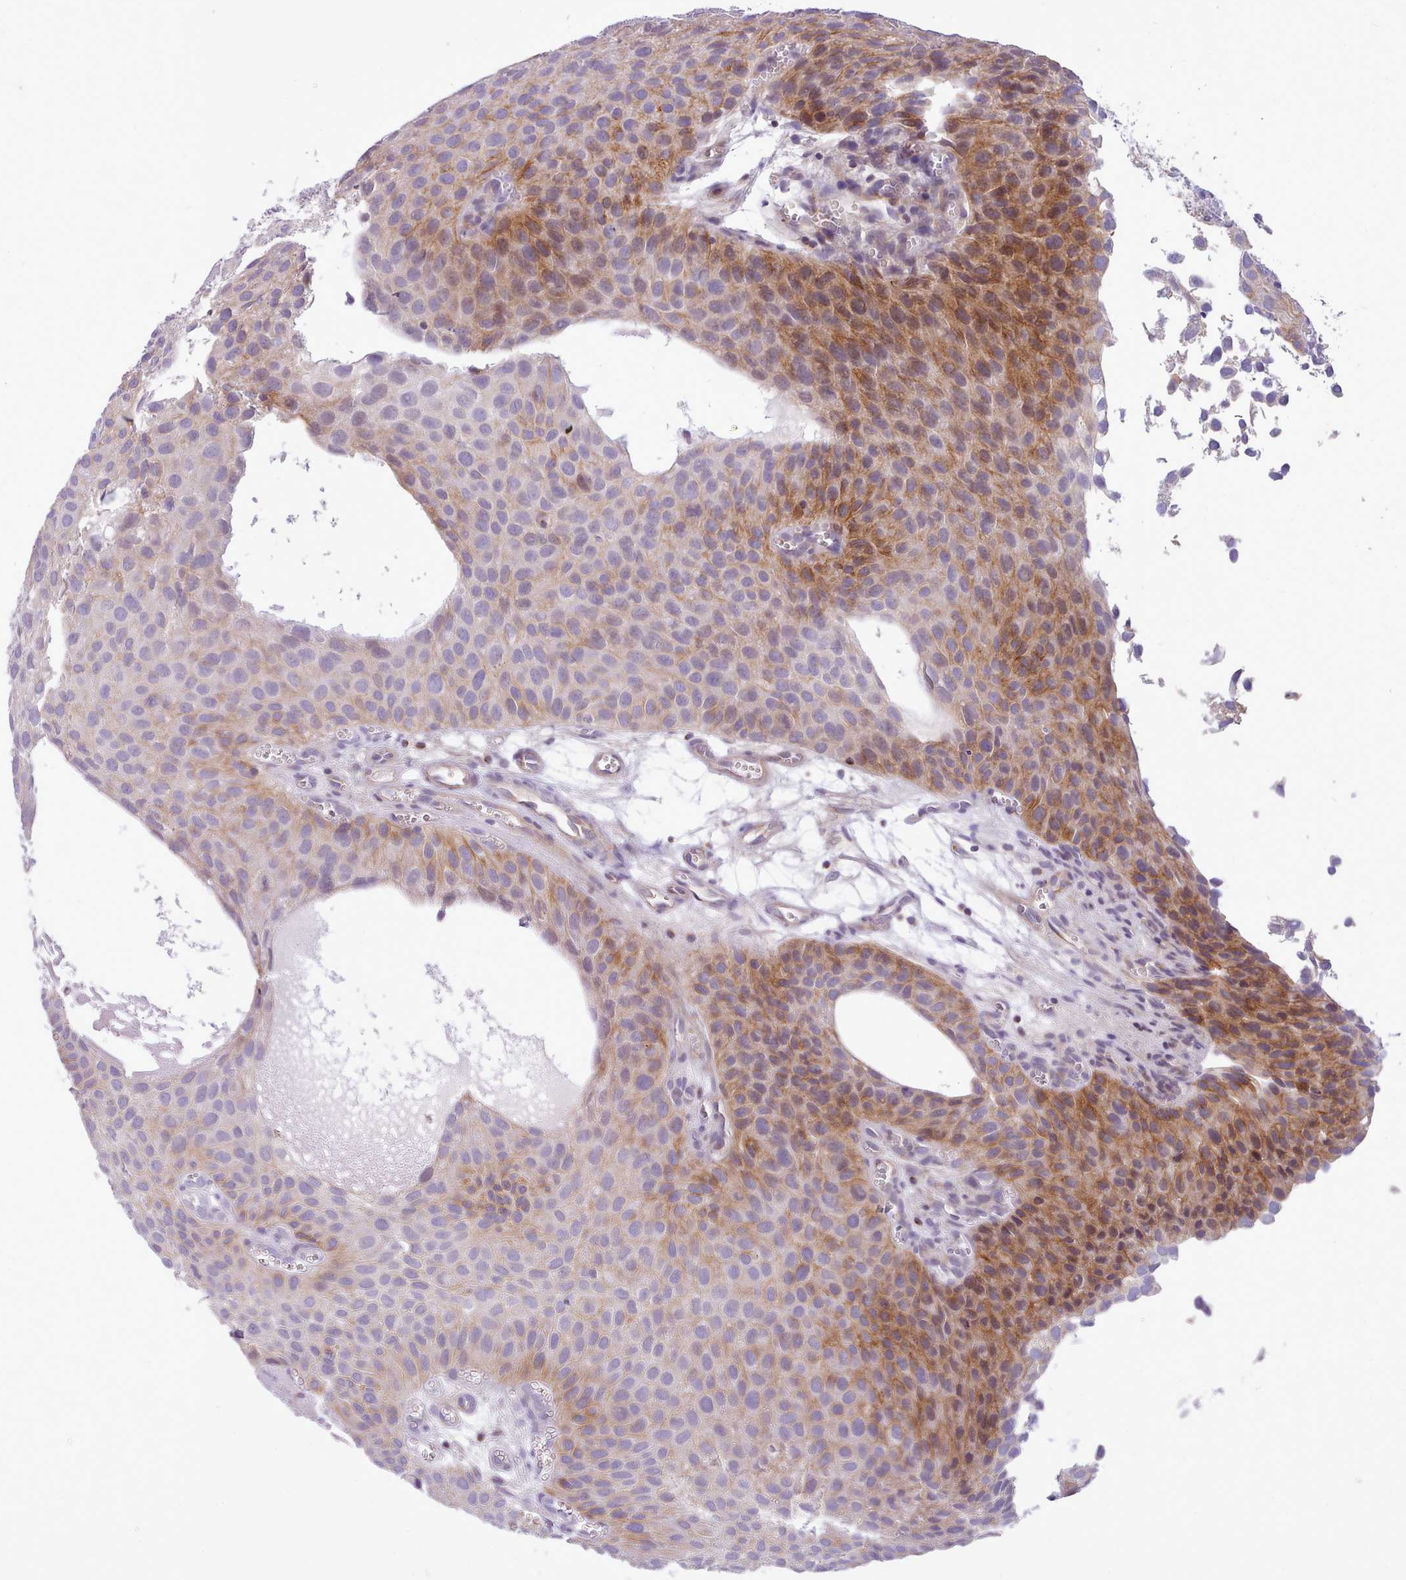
{"staining": {"intensity": "moderate", "quantity": "25%-75%", "location": "cytoplasmic/membranous"}, "tissue": "urothelial cancer", "cell_type": "Tumor cells", "image_type": "cancer", "snomed": [{"axis": "morphology", "description": "Urothelial carcinoma, Low grade"}, {"axis": "topography", "description": "Urinary bladder"}], "caption": "Approximately 25%-75% of tumor cells in urothelial carcinoma (low-grade) display moderate cytoplasmic/membranous protein positivity as visualized by brown immunohistochemical staining.", "gene": "CYP2A13", "patient": {"sex": "male", "age": 88}}